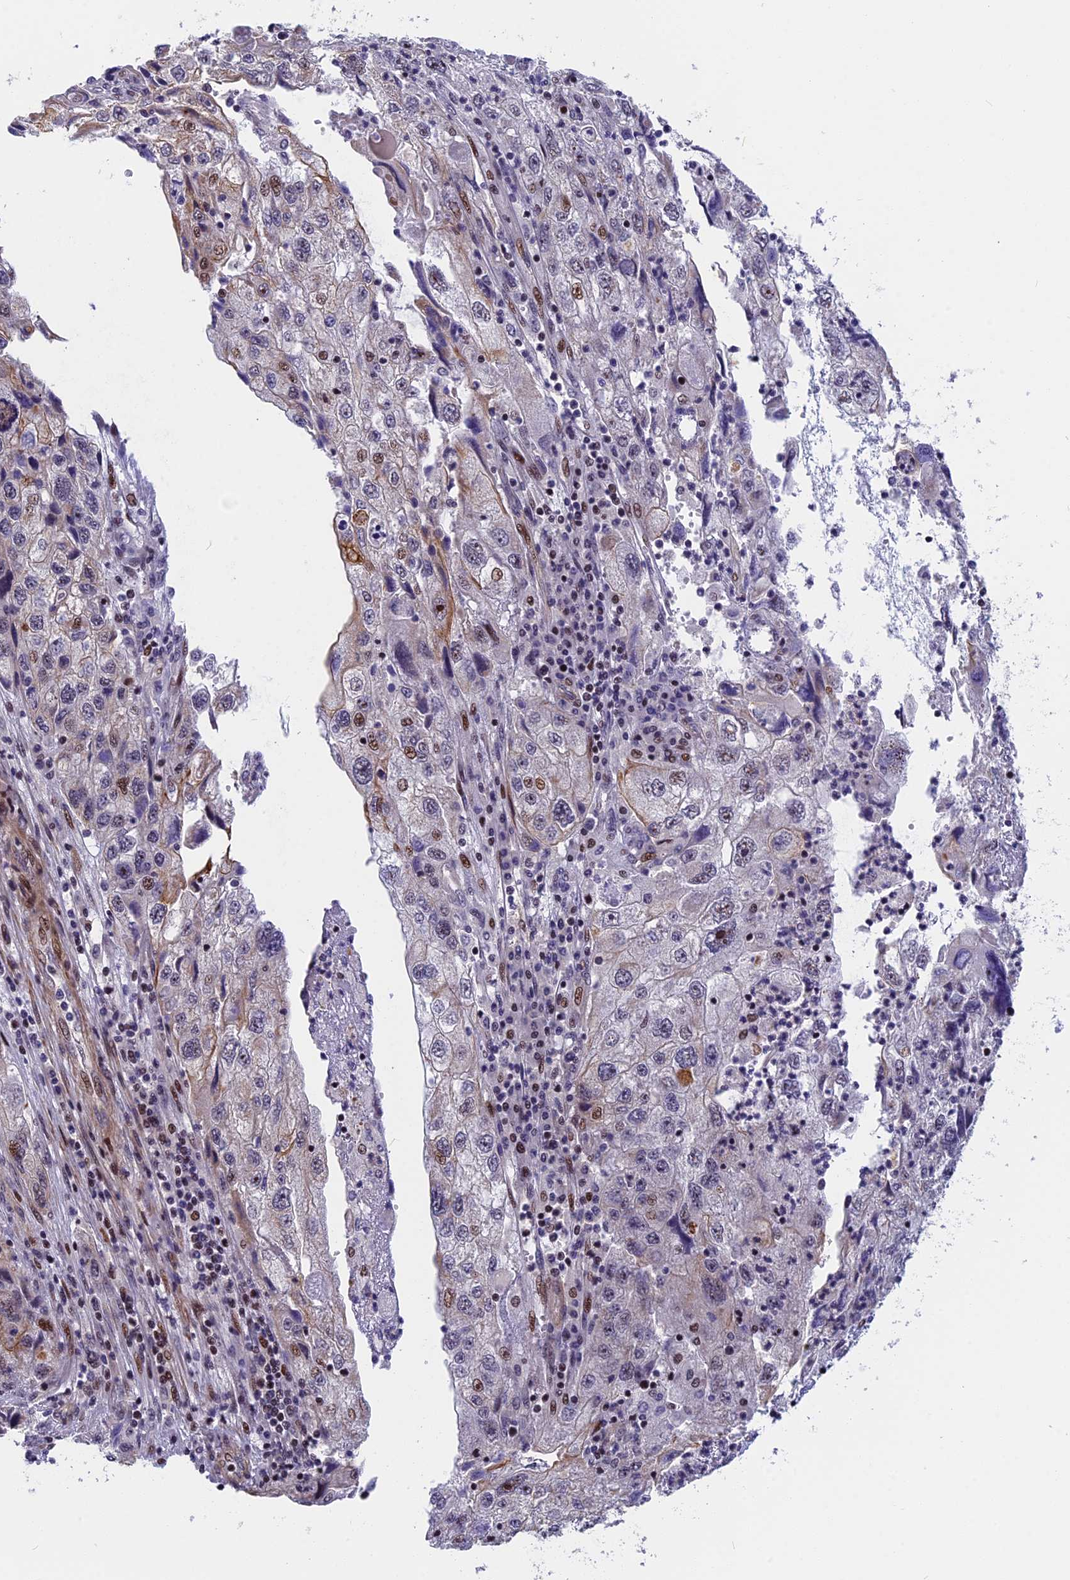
{"staining": {"intensity": "moderate", "quantity": "<25%", "location": "cytoplasmic/membranous,nuclear"}, "tissue": "endometrial cancer", "cell_type": "Tumor cells", "image_type": "cancer", "snomed": [{"axis": "morphology", "description": "Adenocarcinoma, NOS"}, {"axis": "topography", "description": "Endometrium"}], "caption": "Moderate cytoplasmic/membranous and nuclear expression for a protein is appreciated in about <25% of tumor cells of endometrial cancer (adenocarcinoma) using immunohistochemistry.", "gene": "ANKRD34B", "patient": {"sex": "female", "age": 49}}